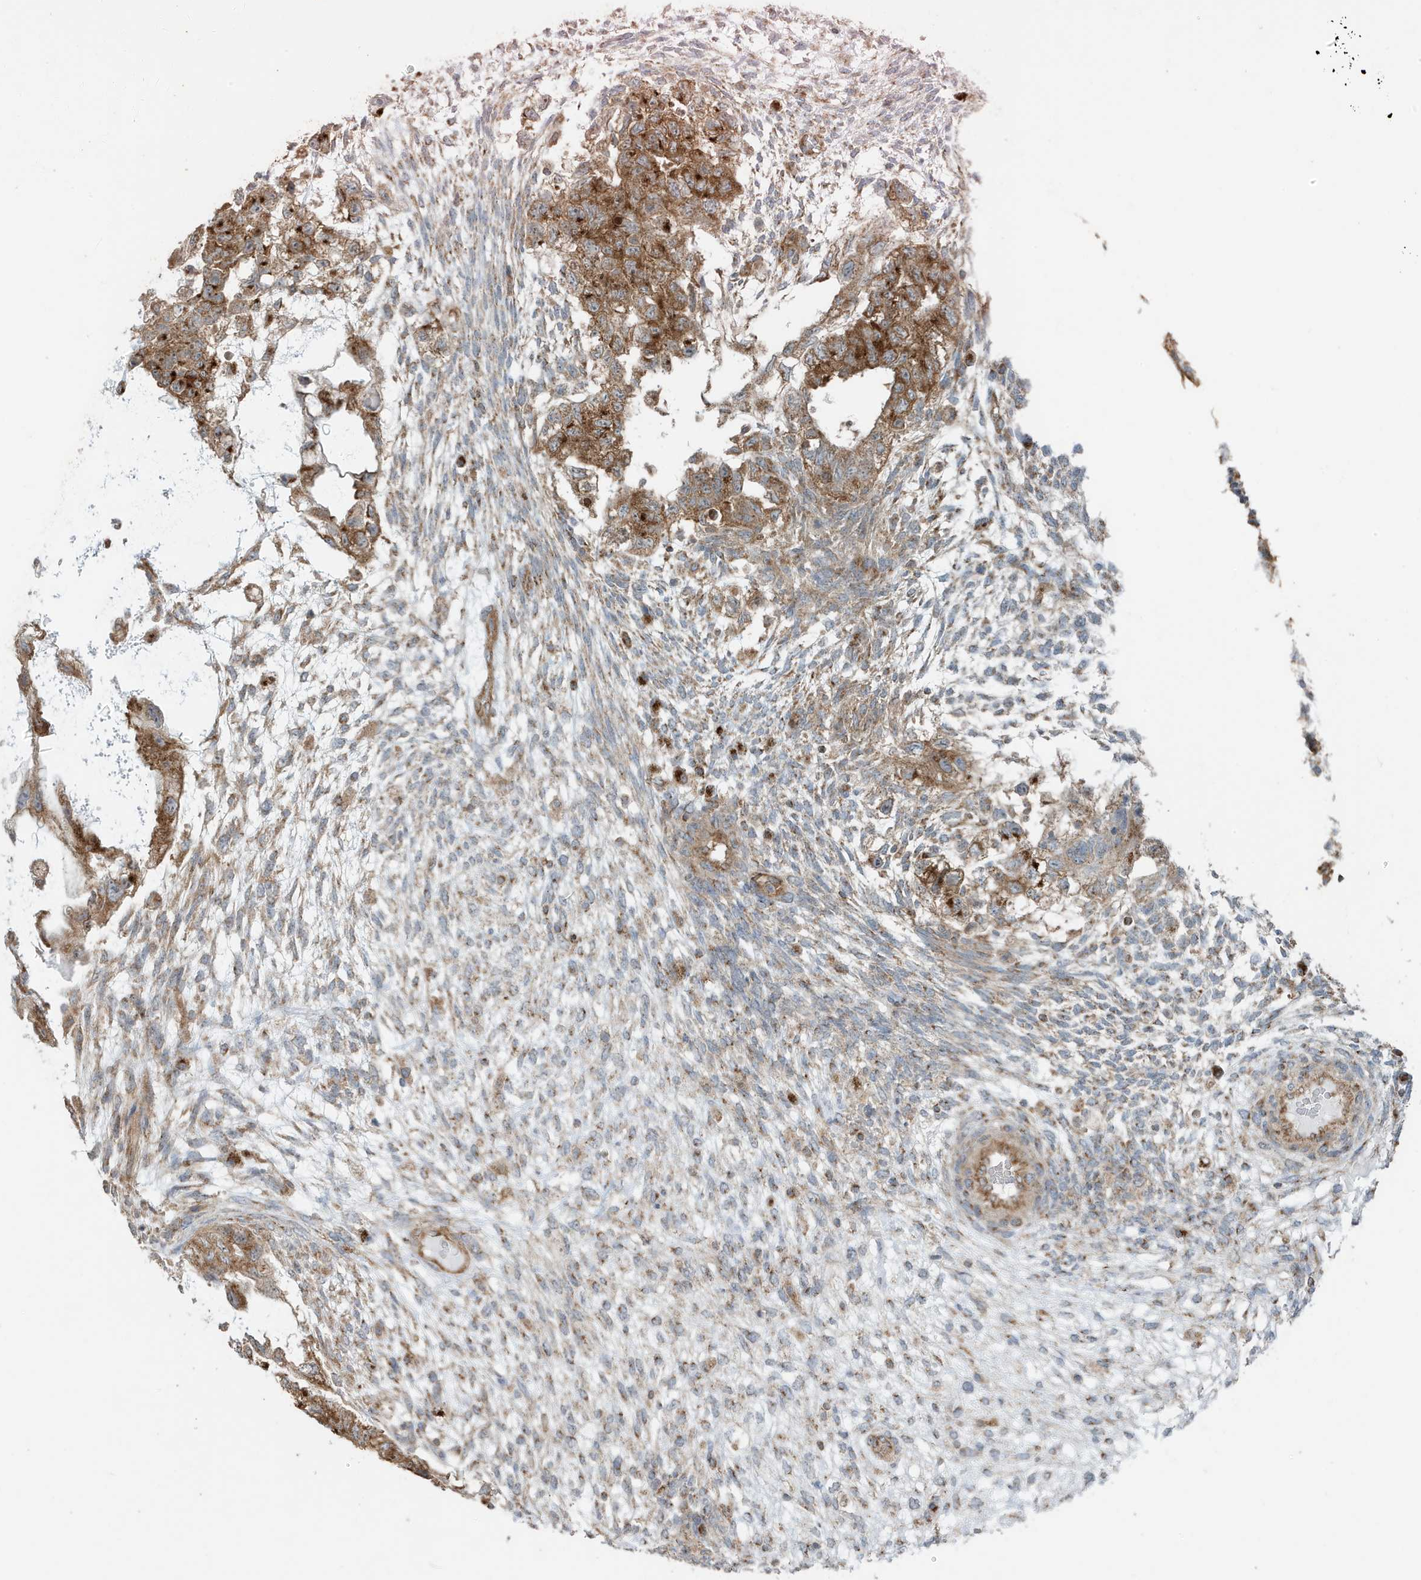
{"staining": {"intensity": "moderate", "quantity": ">75%", "location": "cytoplasmic/membranous"}, "tissue": "testis cancer", "cell_type": "Tumor cells", "image_type": "cancer", "snomed": [{"axis": "morphology", "description": "Normal tissue, NOS"}, {"axis": "morphology", "description": "Carcinoma, Embryonal, NOS"}, {"axis": "topography", "description": "Testis"}], "caption": "Protein staining displays moderate cytoplasmic/membranous expression in approximately >75% of tumor cells in testis embryonal carcinoma. (Brightfield microscopy of DAB IHC at high magnification).", "gene": "GOLGA4", "patient": {"sex": "male", "age": 36}}